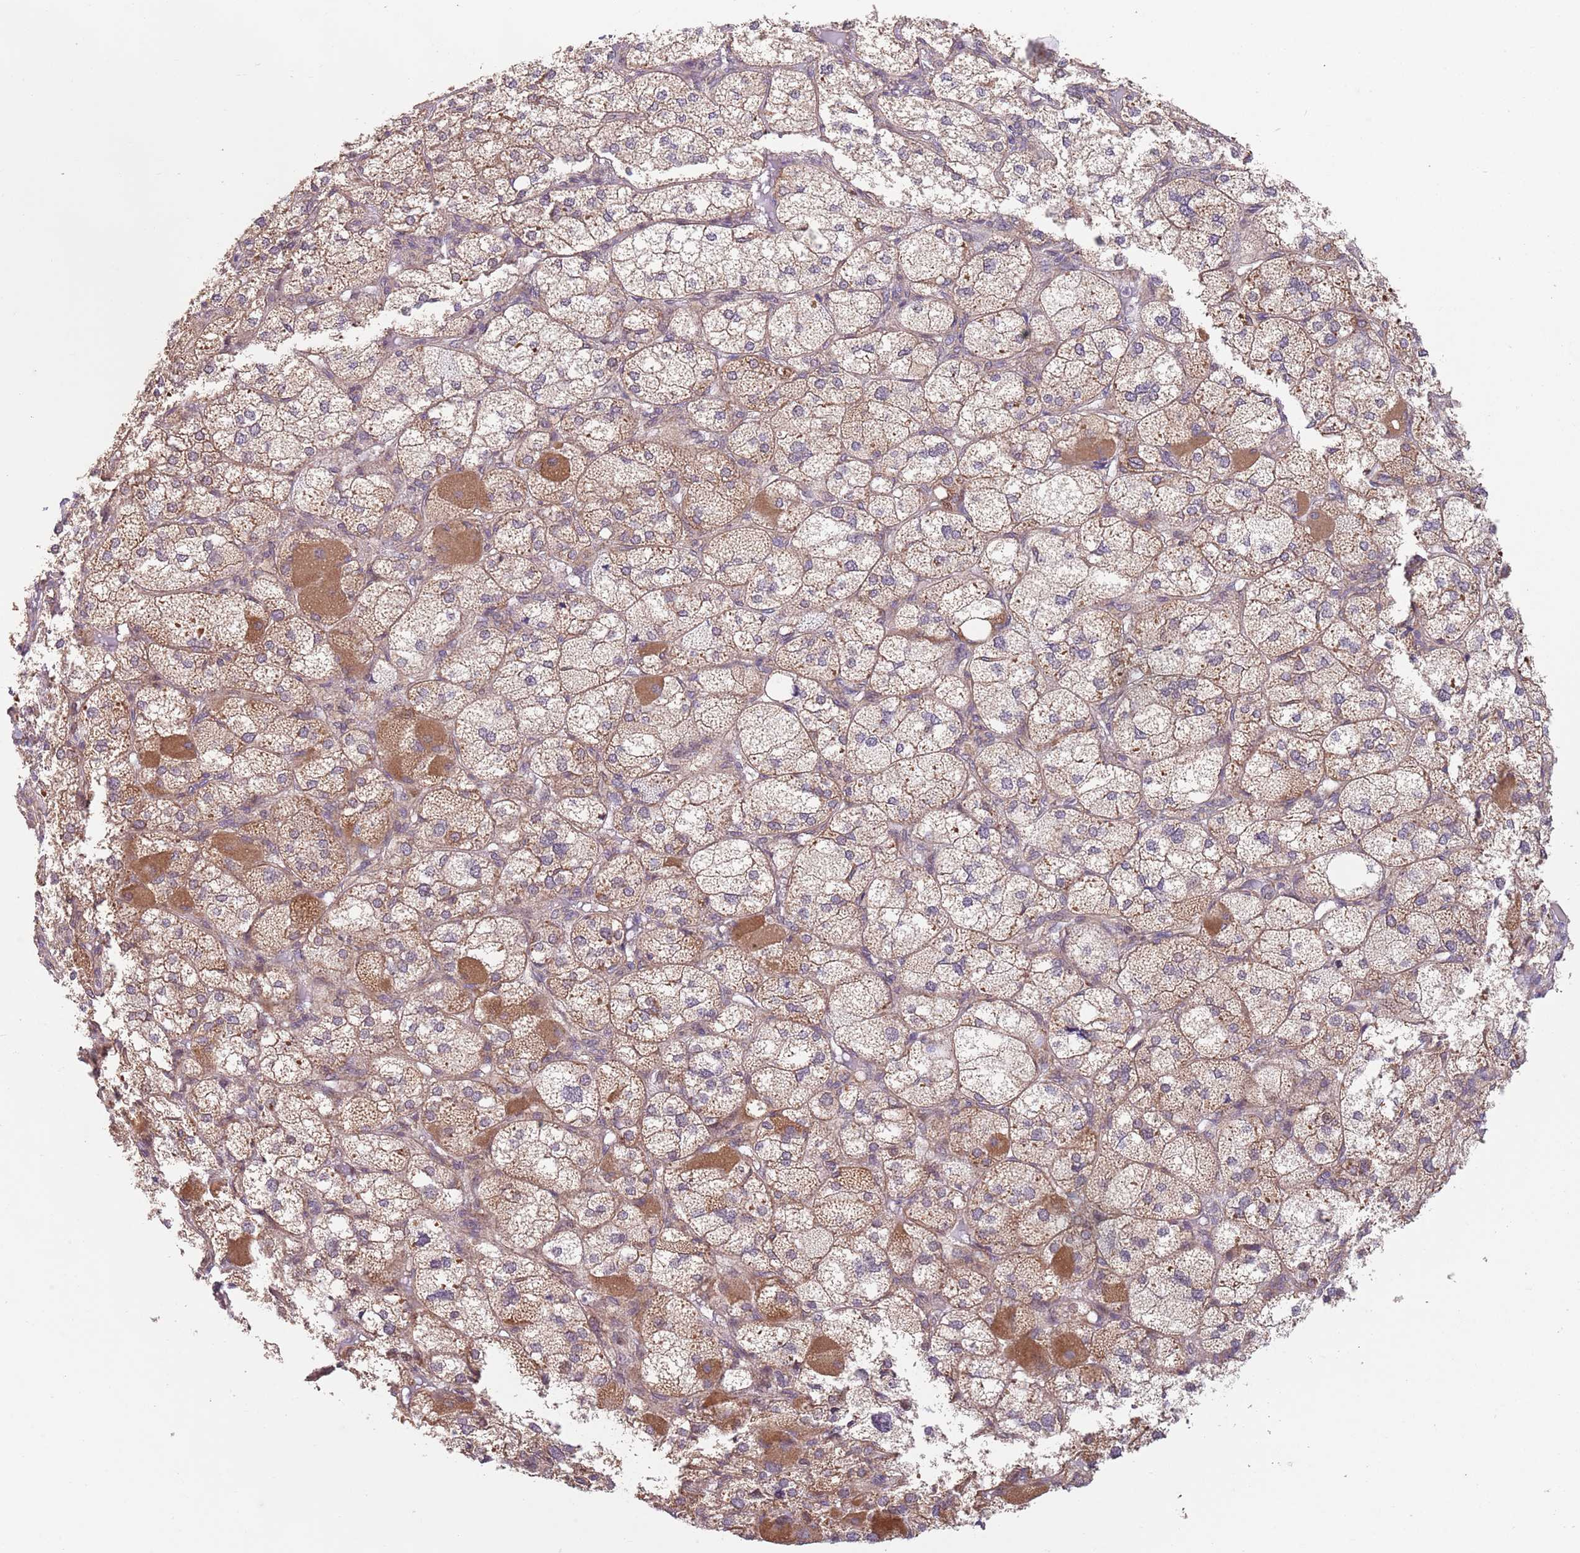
{"staining": {"intensity": "moderate", "quantity": "25%-75%", "location": "cytoplasmic/membranous"}, "tissue": "adrenal gland", "cell_type": "Glandular cells", "image_type": "normal", "snomed": [{"axis": "morphology", "description": "Normal tissue, NOS"}, {"axis": "topography", "description": "Adrenal gland"}], "caption": "Adrenal gland stained with DAB immunohistochemistry (IHC) reveals medium levels of moderate cytoplasmic/membranous positivity in approximately 25%-75% of glandular cells. (DAB (3,3'-diaminobenzidine) IHC with brightfield microscopy, high magnification).", "gene": "CHD9", "patient": {"sex": "female", "age": 61}}